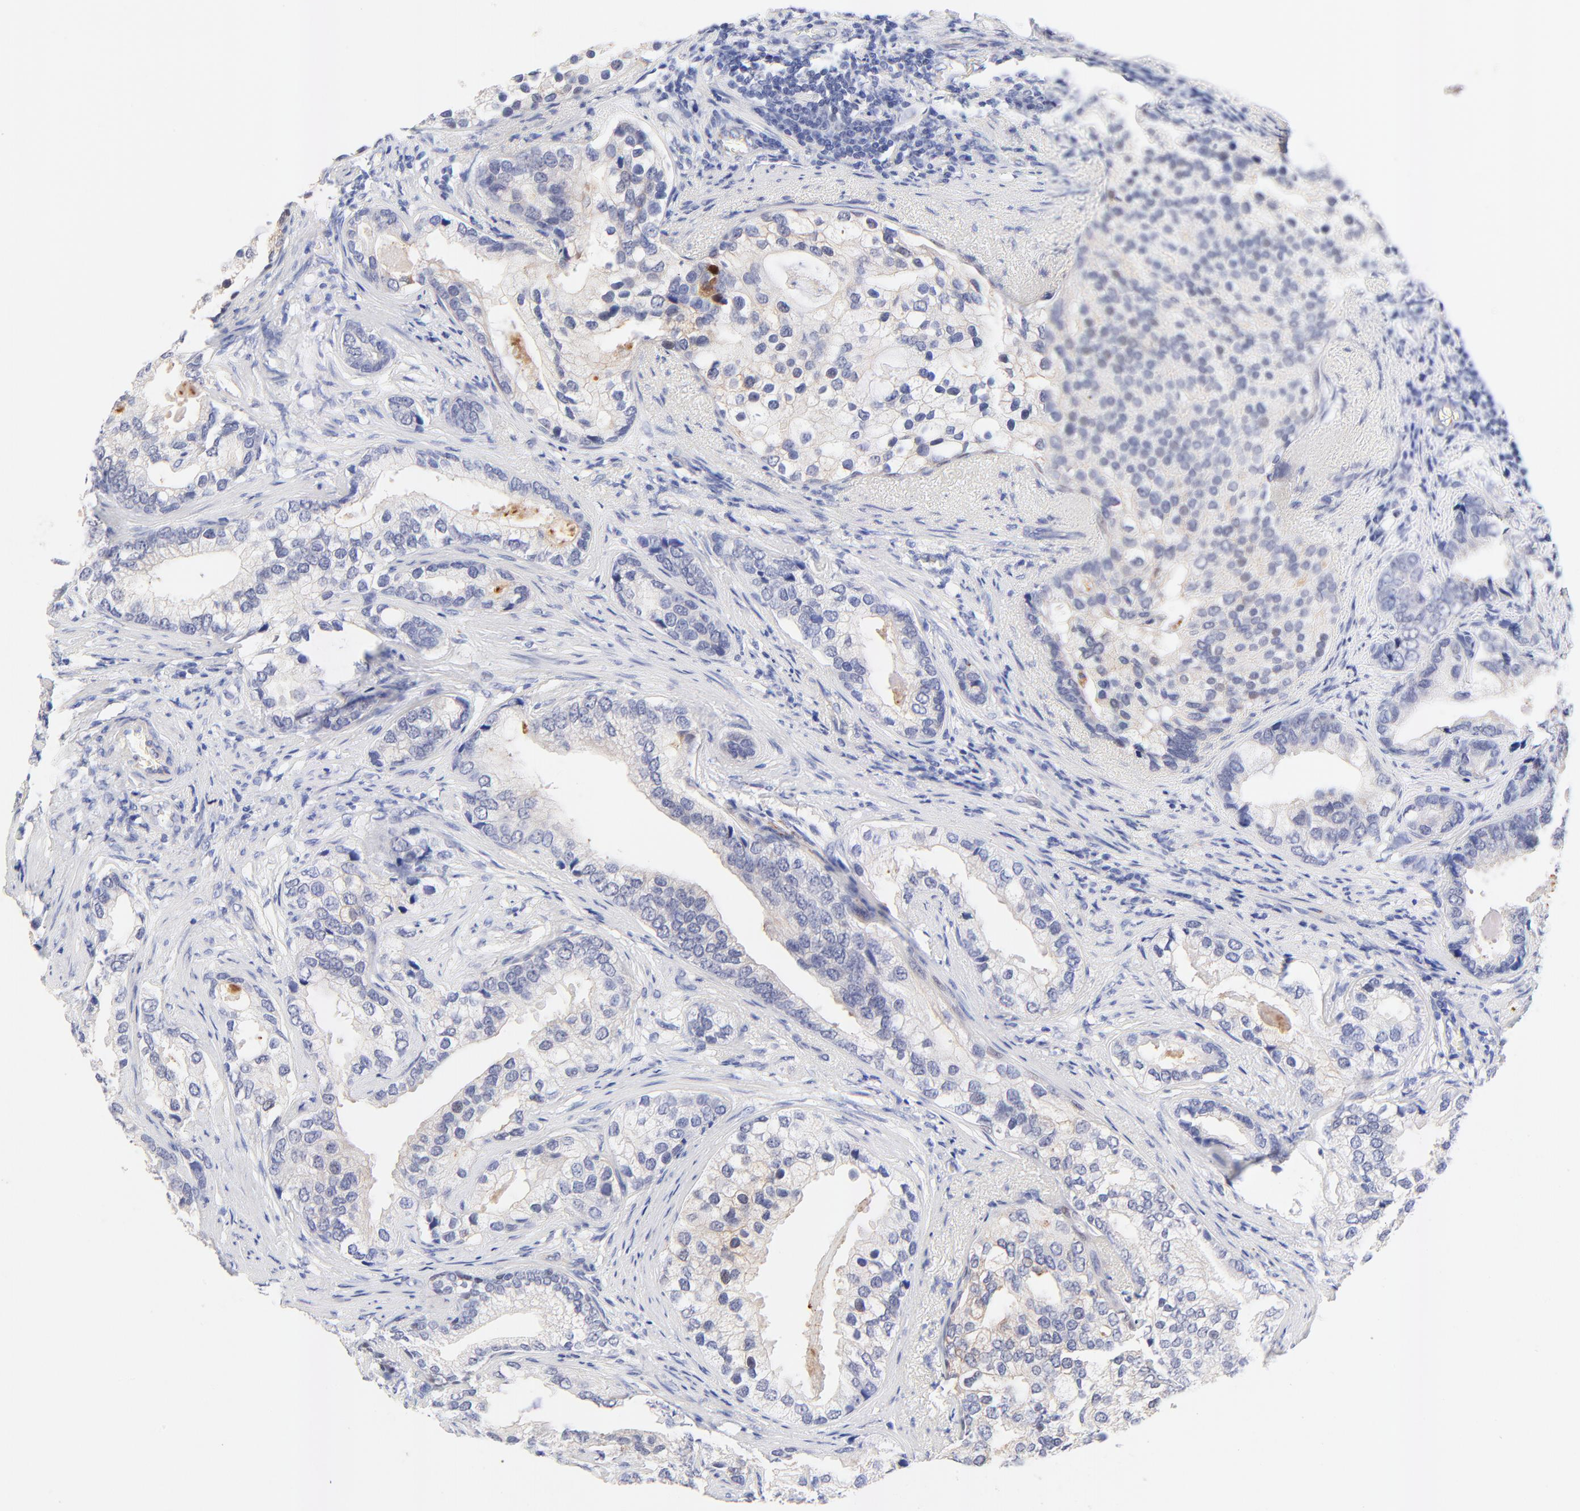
{"staining": {"intensity": "negative", "quantity": "none", "location": "none"}, "tissue": "prostate cancer", "cell_type": "Tumor cells", "image_type": "cancer", "snomed": [{"axis": "morphology", "description": "Adenocarcinoma, Low grade"}, {"axis": "topography", "description": "Prostate"}], "caption": "Immunohistochemical staining of human prostate cancer (low-grade adenocarcinoma) demonstrates no significant positivity in tumor cells.", "gene": "FAM117B", "patient": {"sex": "male", "age": 71}}